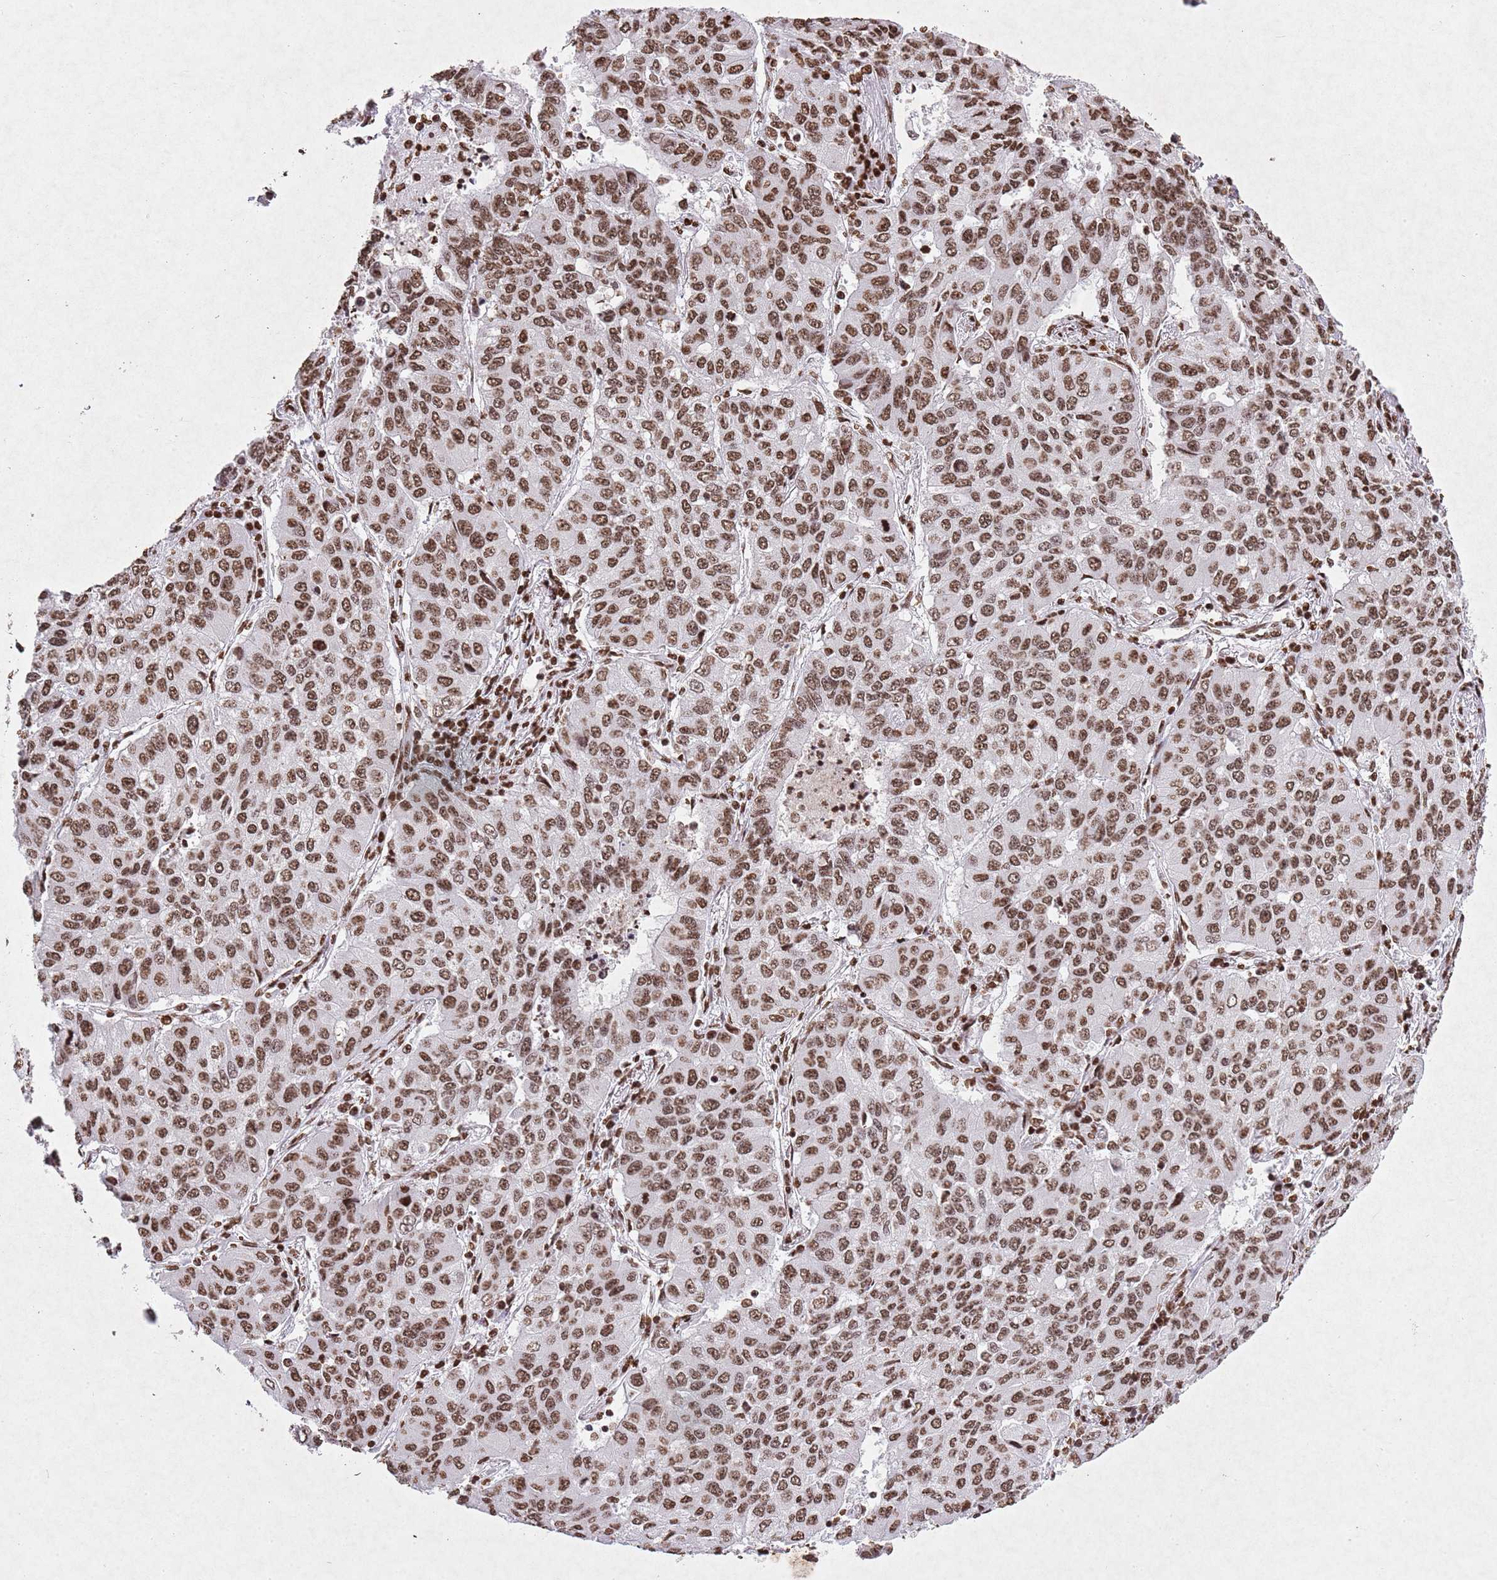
{"staining": {"intensity": "moderate", "quantity": ">75%", "location": "nuclear"}, "tissue": "lung cancer", "cell_type": "Tumor cells", "image_type": "cancer", "snomed": [{"axis": "morphology", "description": "Squamous cell carcinoma, NOS"}, {"axis": "topography", "description": "Lung"}], "caption": "Lung cancer (squamous cell carcinoma) stained with DAB (3,3'-diaminobenzidine) IHC reveals medium levels of moderate nuclear expression in about >75% of tumor cells.", "gene": "BMAL1", "patient": {"sex": "male", "age": 74}}